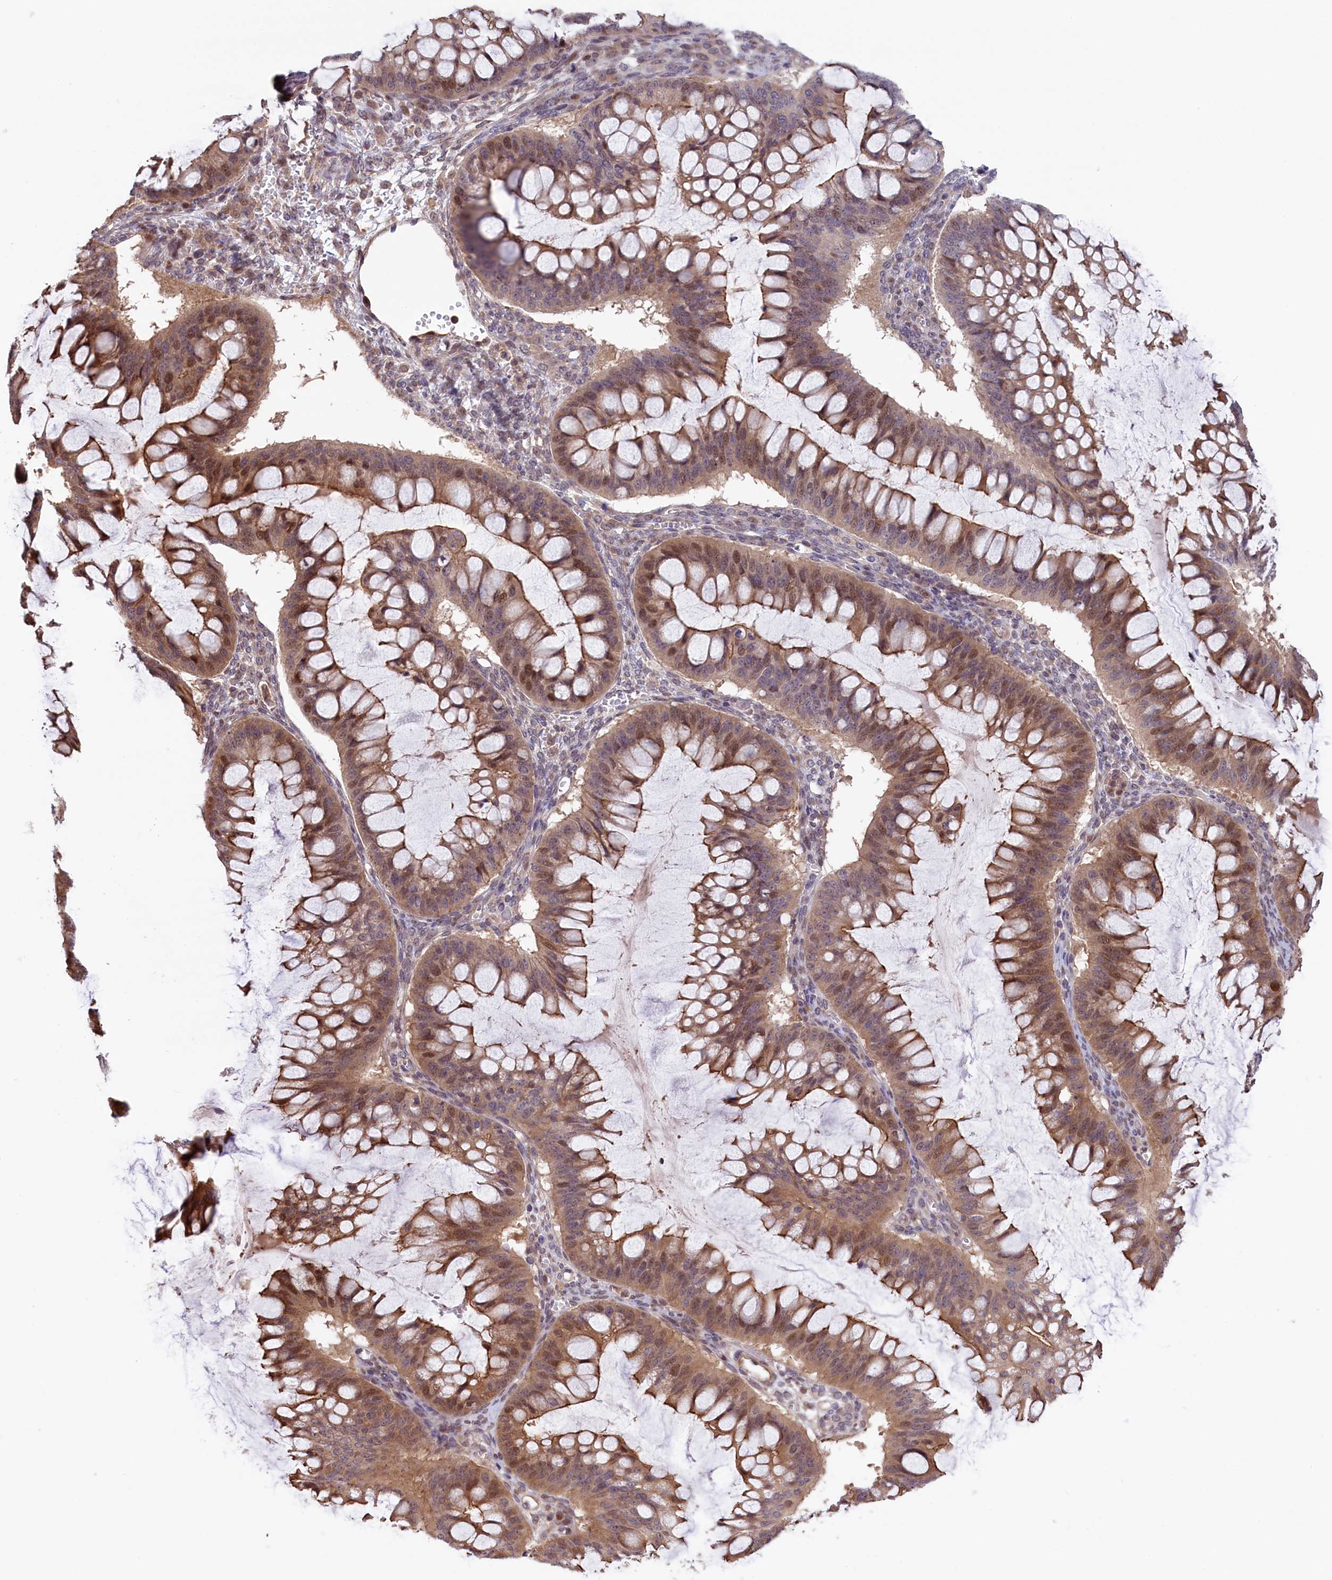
{"staining": {"intensity": "moderate", "quantity": "25%-75%", "location": "cytoplasmic/membranous,nuclear"}, "tissue": "ovarian cancer", "cell_type": "Tumor cells", "image_type": "cancer", "snomed": [{"axis": "morphology", "description": "Cystadenocarcinoma, mucinous, NOS"}, {"axis": "topography", "description": "Ovary"}], "caption": "Ovarian mucinous cystadenocarcinoma stained with a protein marker shows moderate staining in tumor cells.", "gene": "RIC8A", "patient": {"sex": "female", "age": 73}}